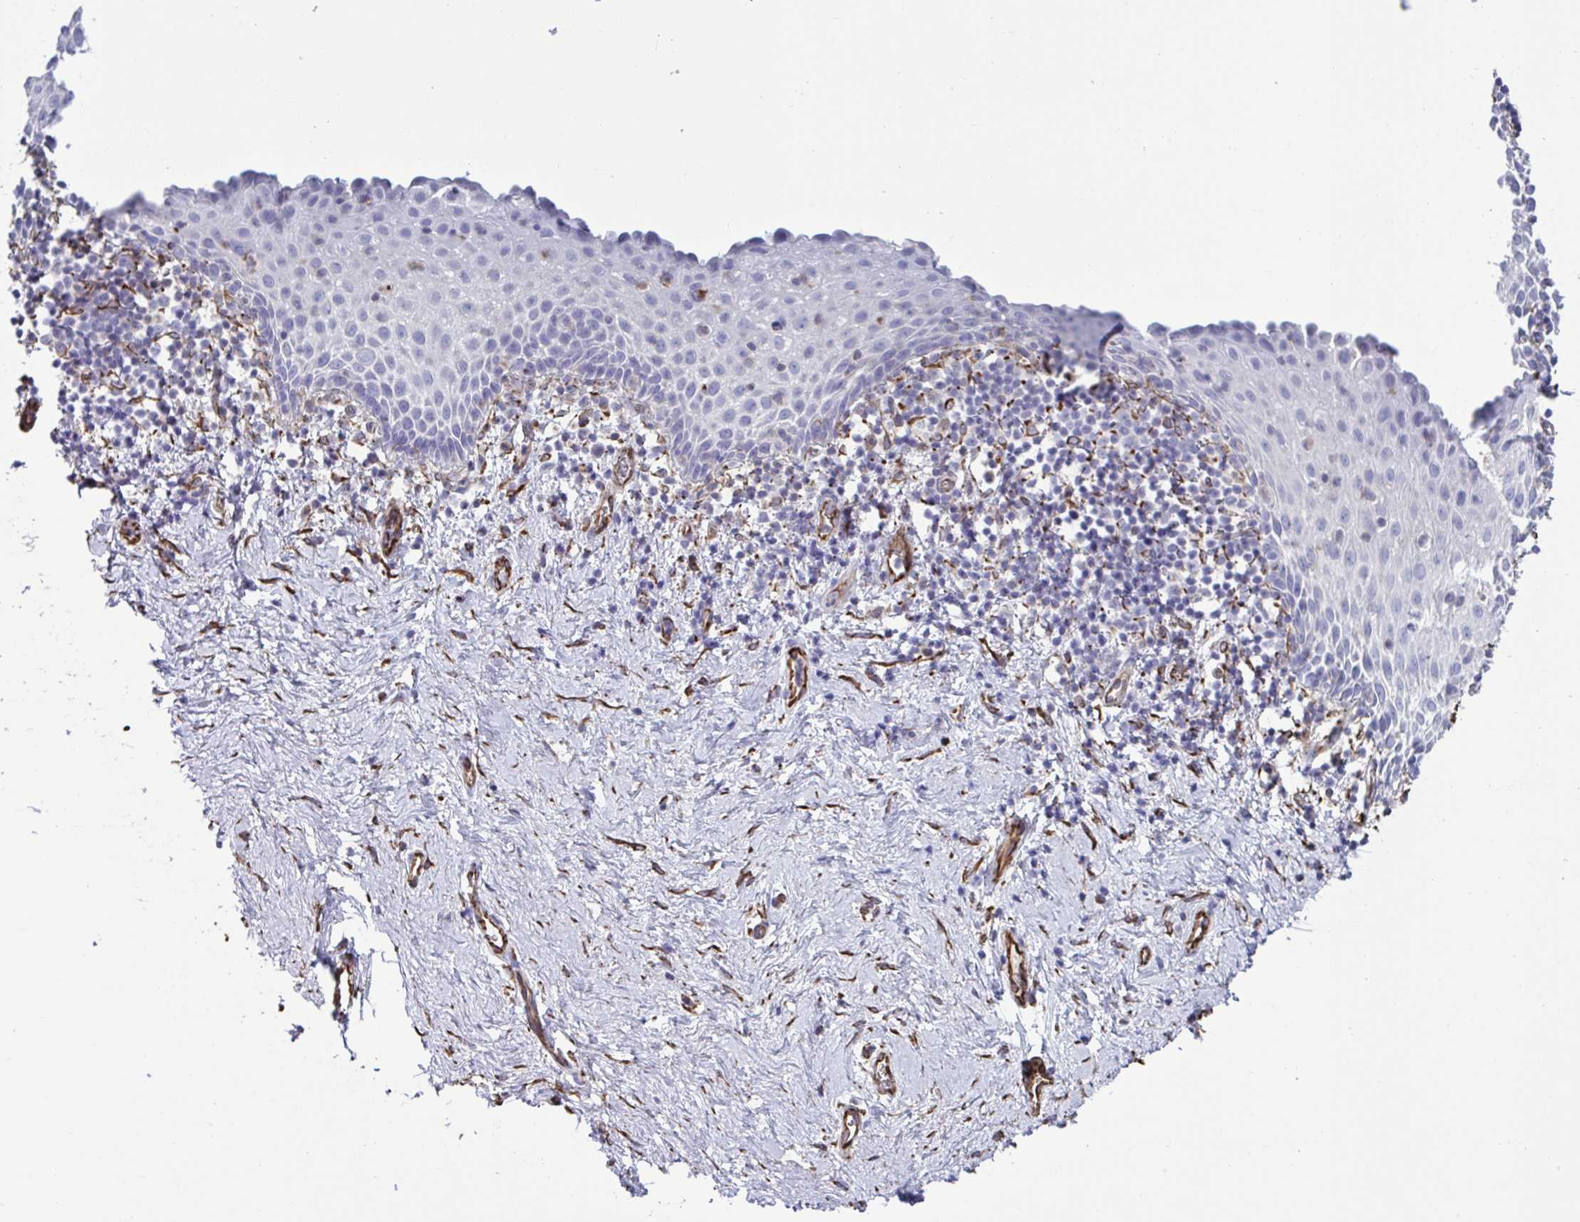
{"staining": {"intensity": "negative", "quantity": "none", "location": "none"}, "tissue": "vagina", "cell_type": "Squamous epithelial cells", "image_type": "normal", "snomed": [{"axis": "morphology", "description": "Normal tissue, NOS"}, {"axis": "topography", "description": "Vagina"}], "caption": "Protein analysis of benign vagina shows no significant expression in squamous epithelial cells.", "gene": "TMEM86B", "patient": {"sex": "female", "age": 61}}